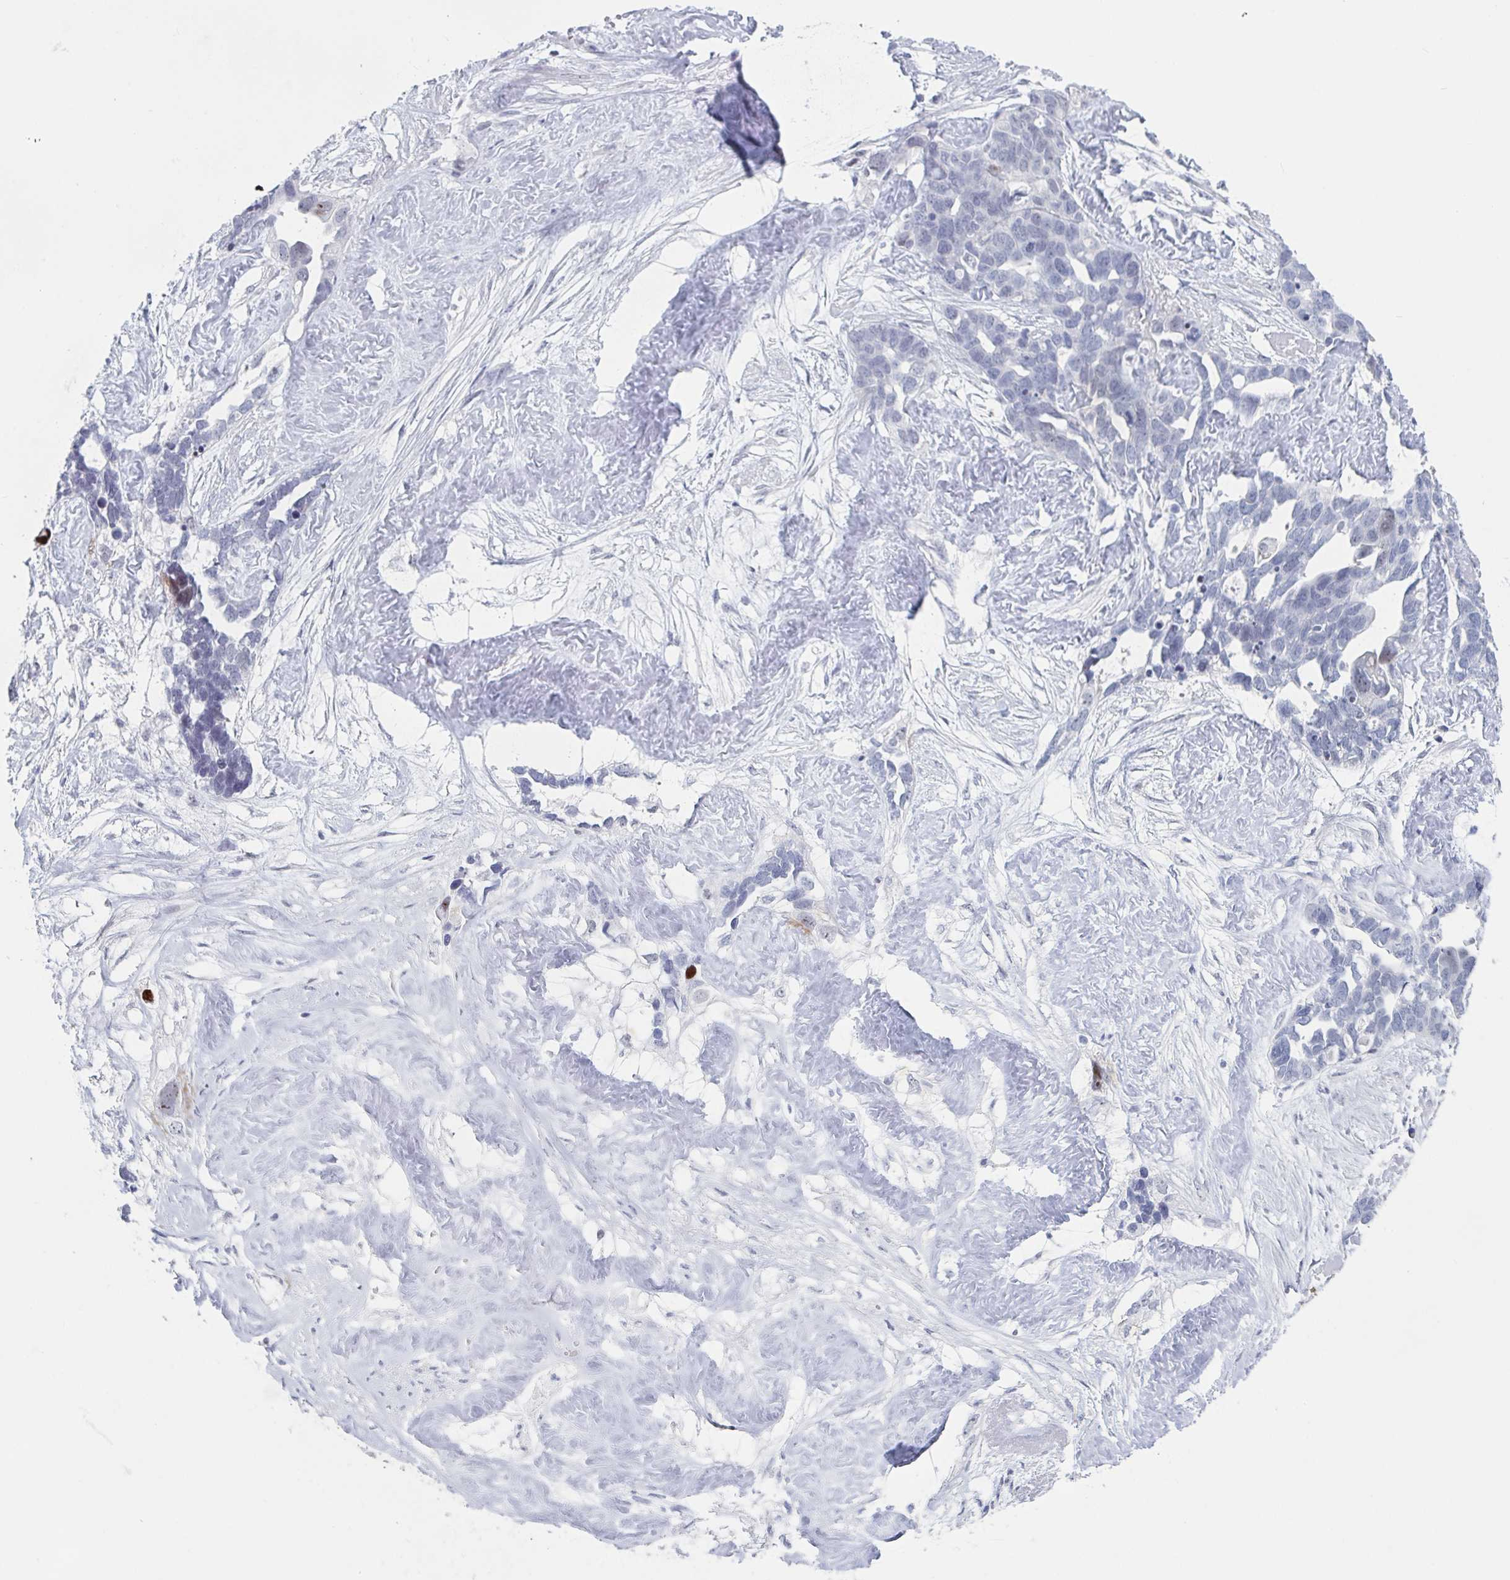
{"staining": {"intensity": "negative", "quantity": "none", "location": "none"}, "tissue": "ovarian cancer", "cell_type": "Tumor cells", "image_type": "cancer", "snomed": [{"axis": "morphology", "description": "Cystadenocarcinoma, serous, NOS"}, {"axis": "topography", "description": "Ovary"}], "caption": "DAB immunohistochemical staining of ovarian serous cystadenocarcinoma reveals no significant staining in tumor cells.", "gene": "NR1H2", "patient": {"sex": "female", "age": 54}}